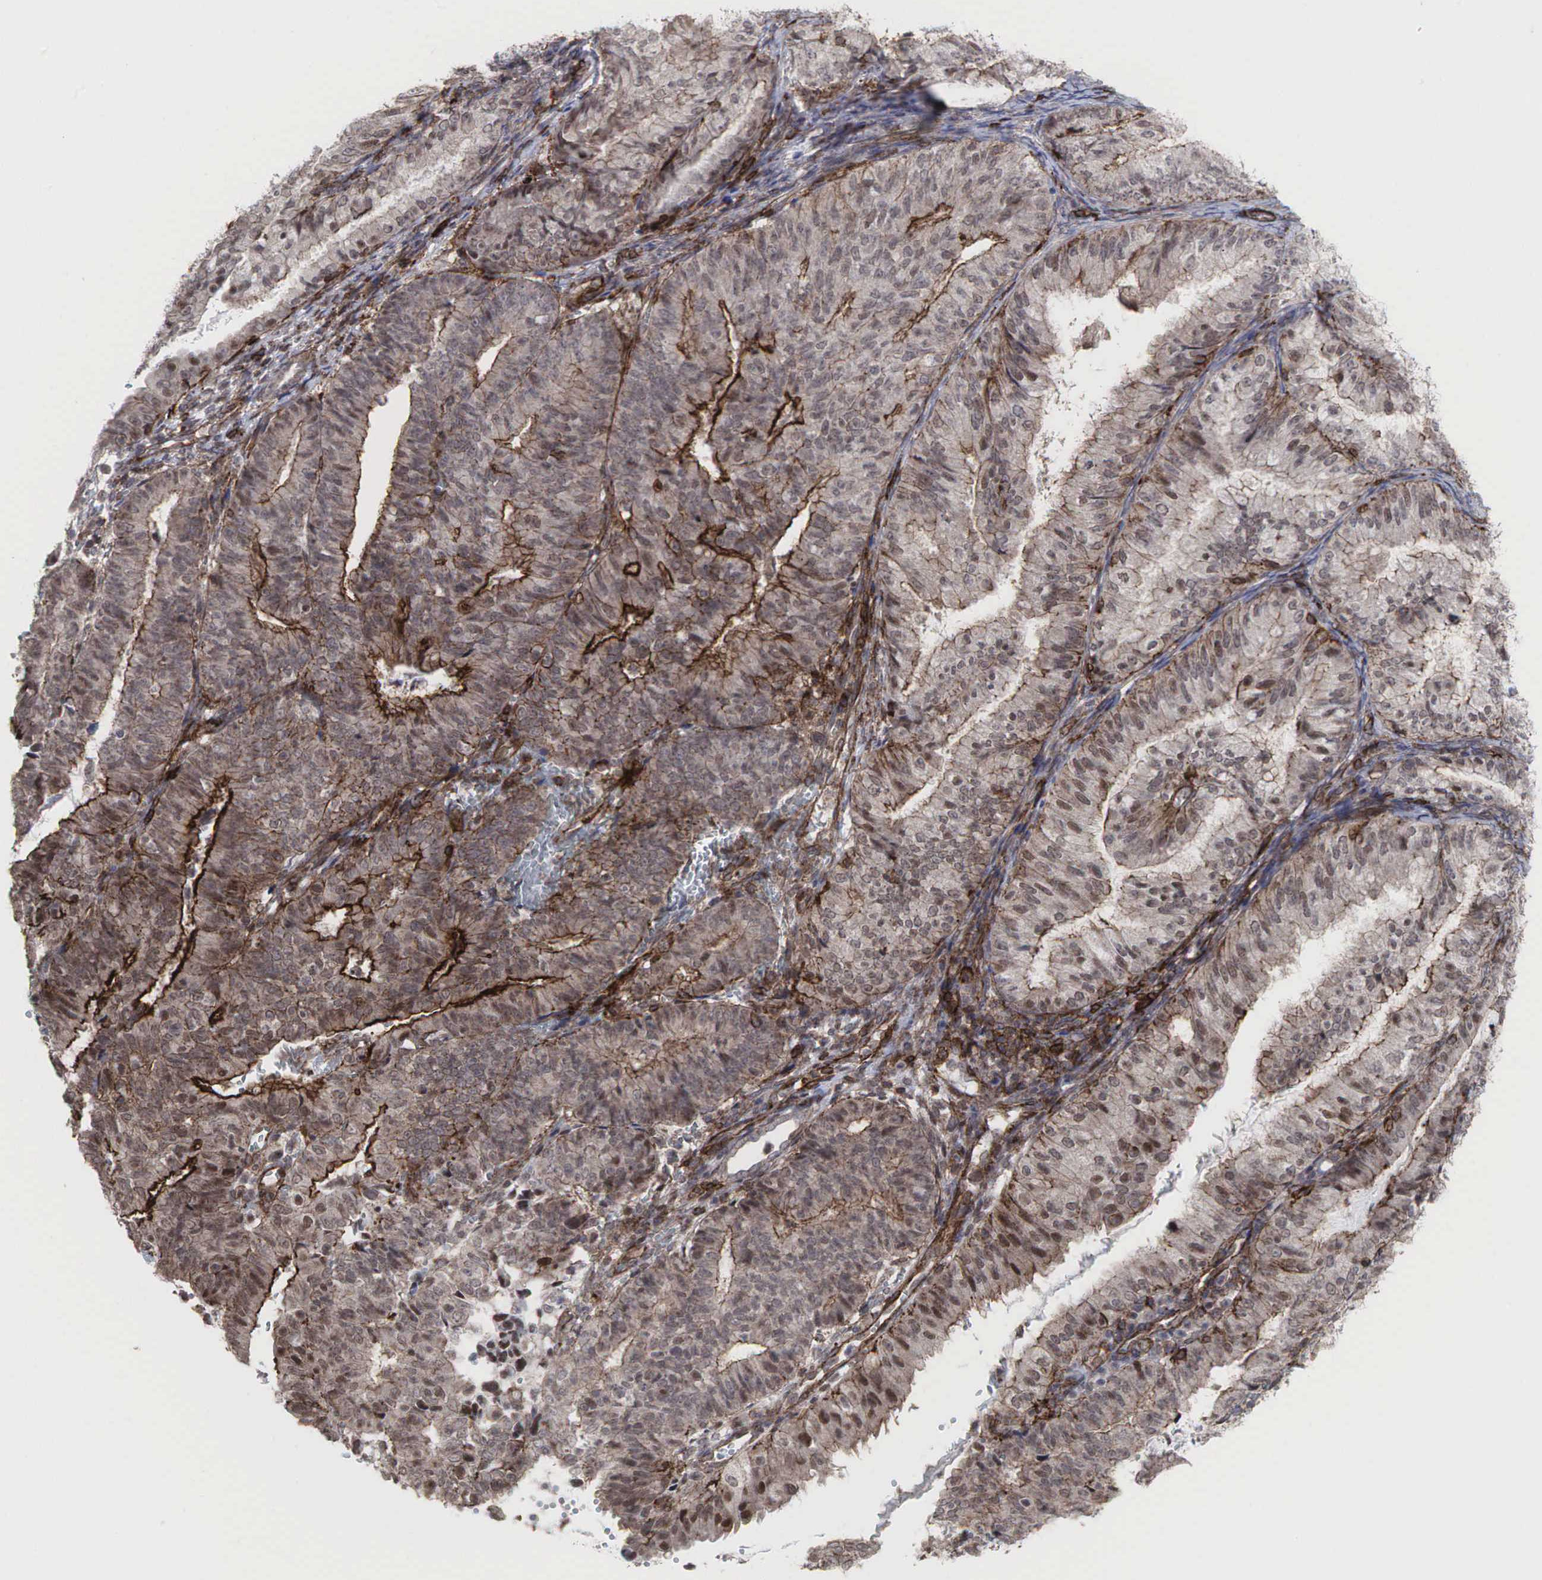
{"staining": {"intensity": "weak", "quantity": ">75%", "location": "cytoplasmic/membranous"}, "tissue": "endometrial cancer", "cell_type": "Tumor cells", "image_type": "cancer", "snomed": [{"axis": "morphology", "description": "Adenocarcinoma, NOS"}, {"axis": "topography", "description": "Endometrium"}], "caption": "Immunohistochemical staining of human endometrial adenocarcinoma shows weak cytoplasmic/membranous protein positivity in approximately >75% of tumor cells.", "gene": "GPRASP1", "patient": {"sex": "female", "age": 66}}